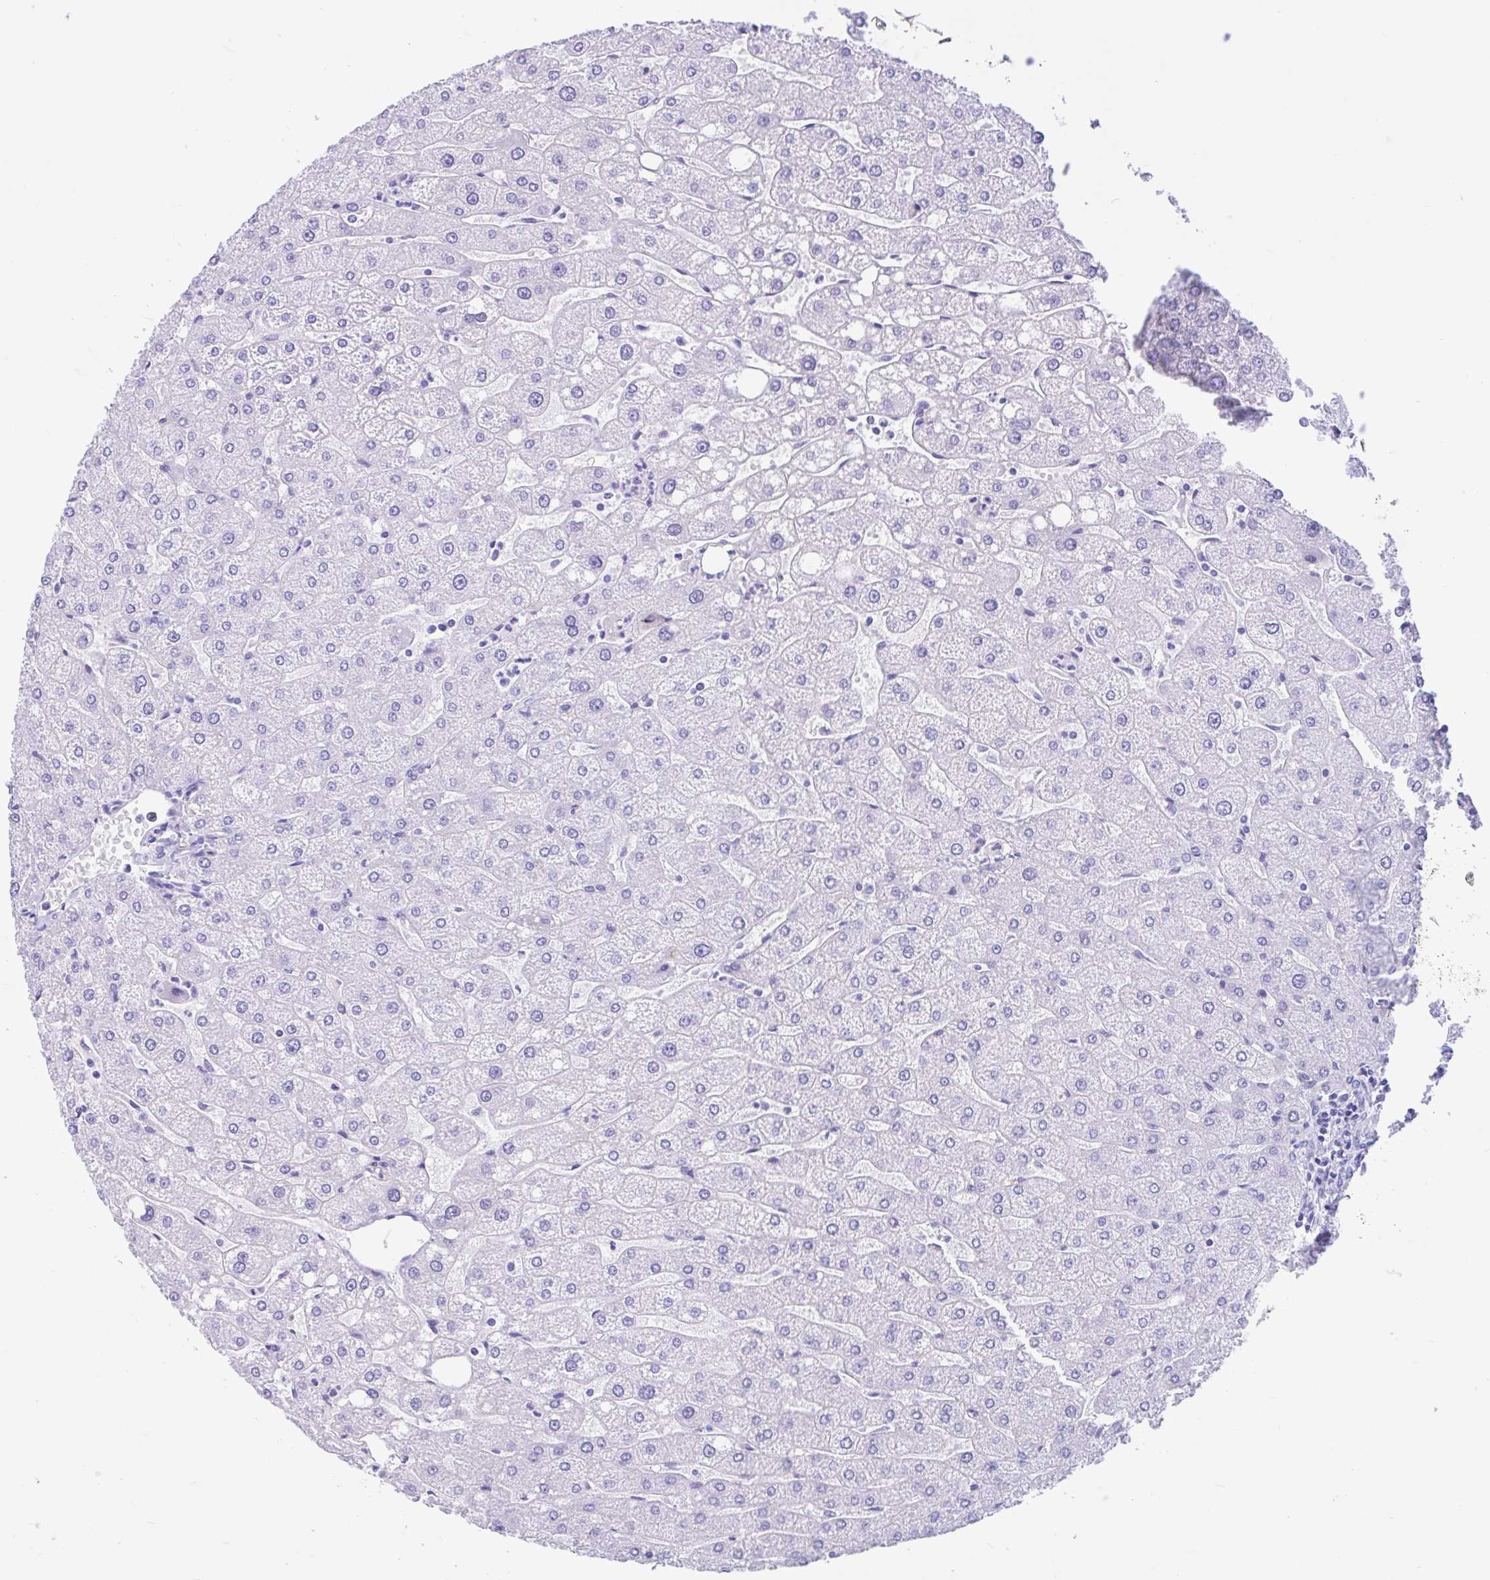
{"staining": {"intensity": "negative", "quantity": "none", "location": "none"}, "tissue": "liver", "cell_type": "Cholangiocytes", "image_type": "normal", "snomed": [{"axis": "morphology", "description": "Normal tissue, NOS"}, {"axis": "topography", "description": "Liver"}], "caption": "Protein analysis of benign liver exhibits no significant positivity in cholangiocytes.", "gene": "IAPP", "patient": {"sex": "male", "age": 67}}